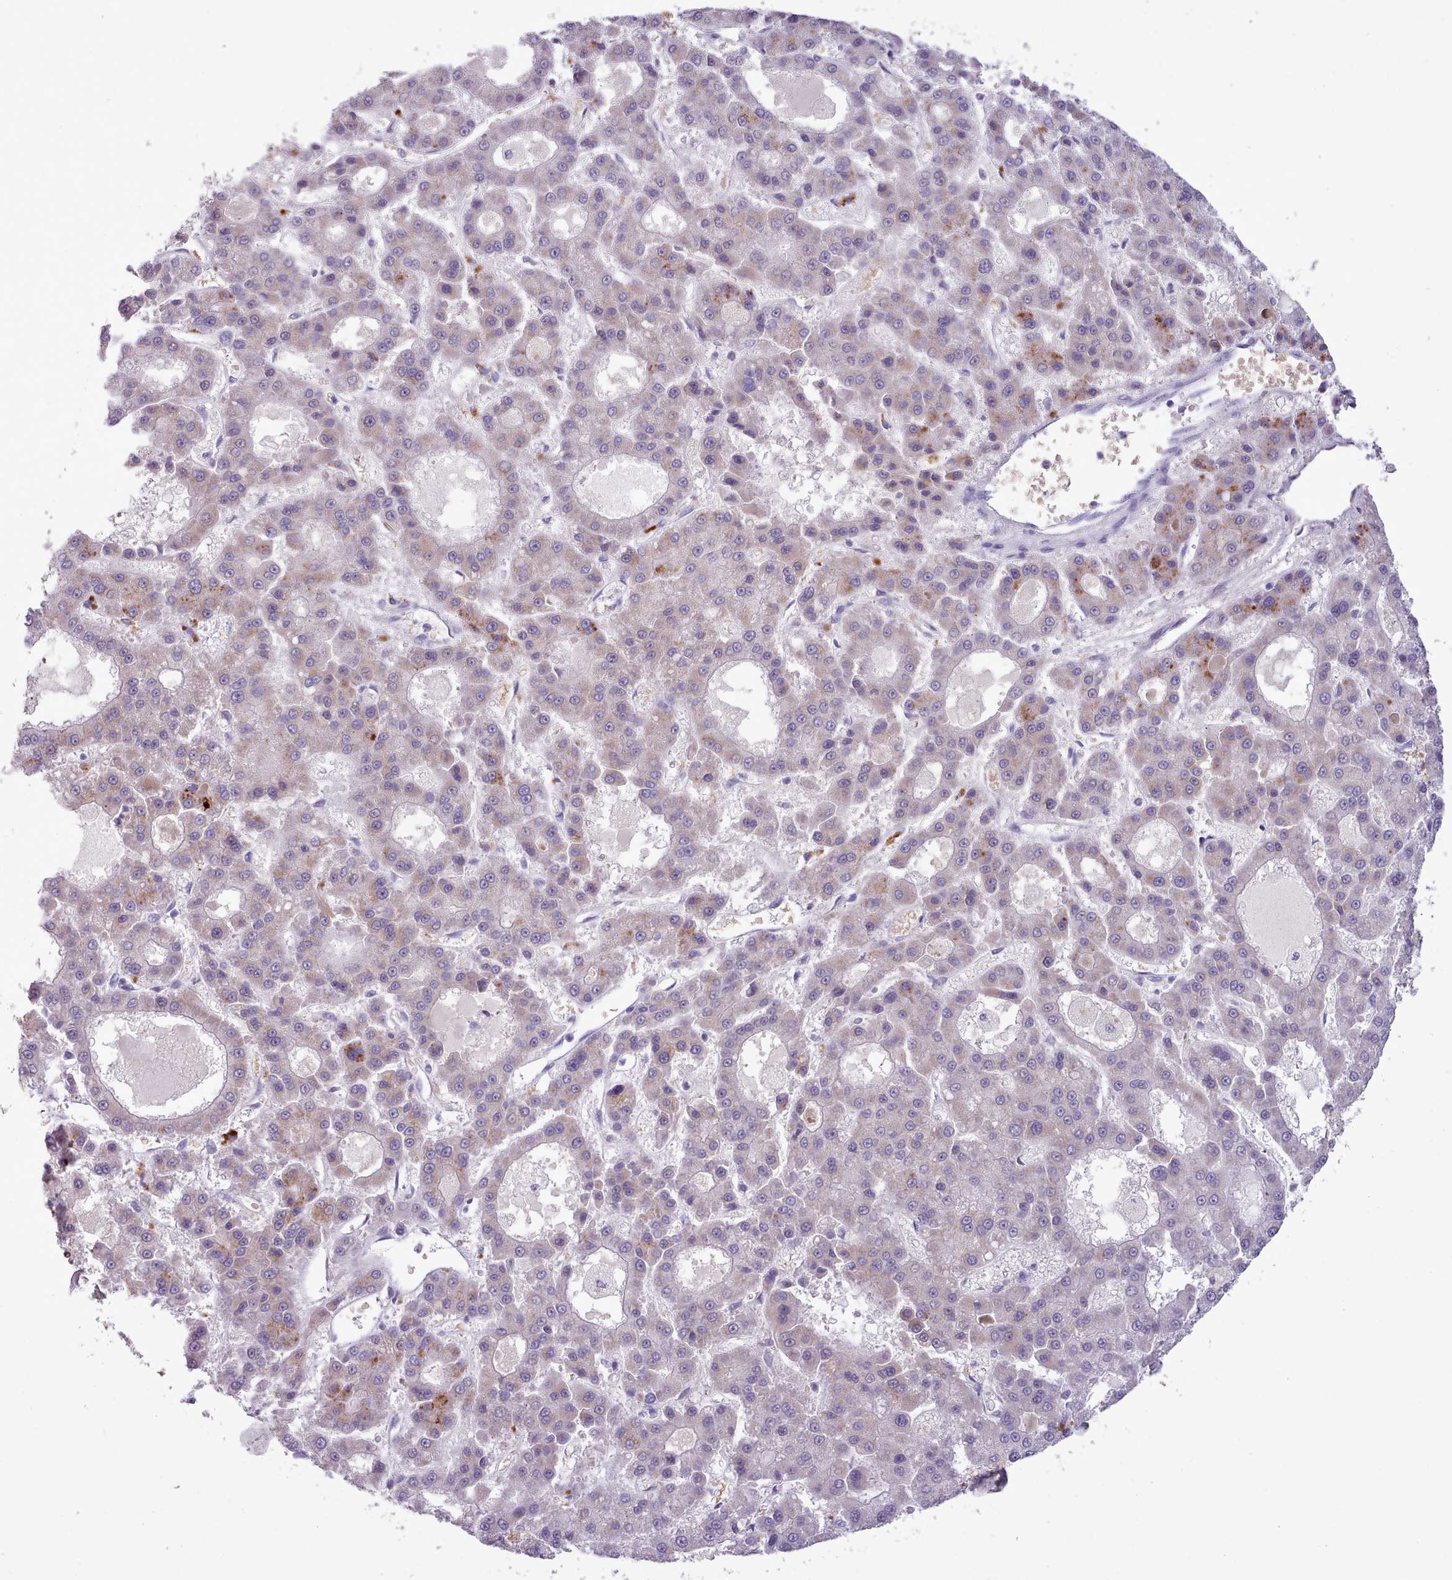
{"staining": {"intensity": "weak", "quantity": "25%-75%", "location": "cytoplasmic/membranous"}, "tissue": "liver cancer", "cell_type": "Tumor cells", "image_type": "cancer", "snomed": [{"axis": "morphology", "description": "Carcinoma, Hepatocellular, NOS"}, {"axis": "topography", "description": "Liver"}], "caption": "Liver cancer tissue reveals weak cytoplasmic/membranous positivity in about 25%-75% of tumor cells, visualized by immunohistochemistry.", "gene": "AK4", "patient": {"sex": "male", "age": 70}}